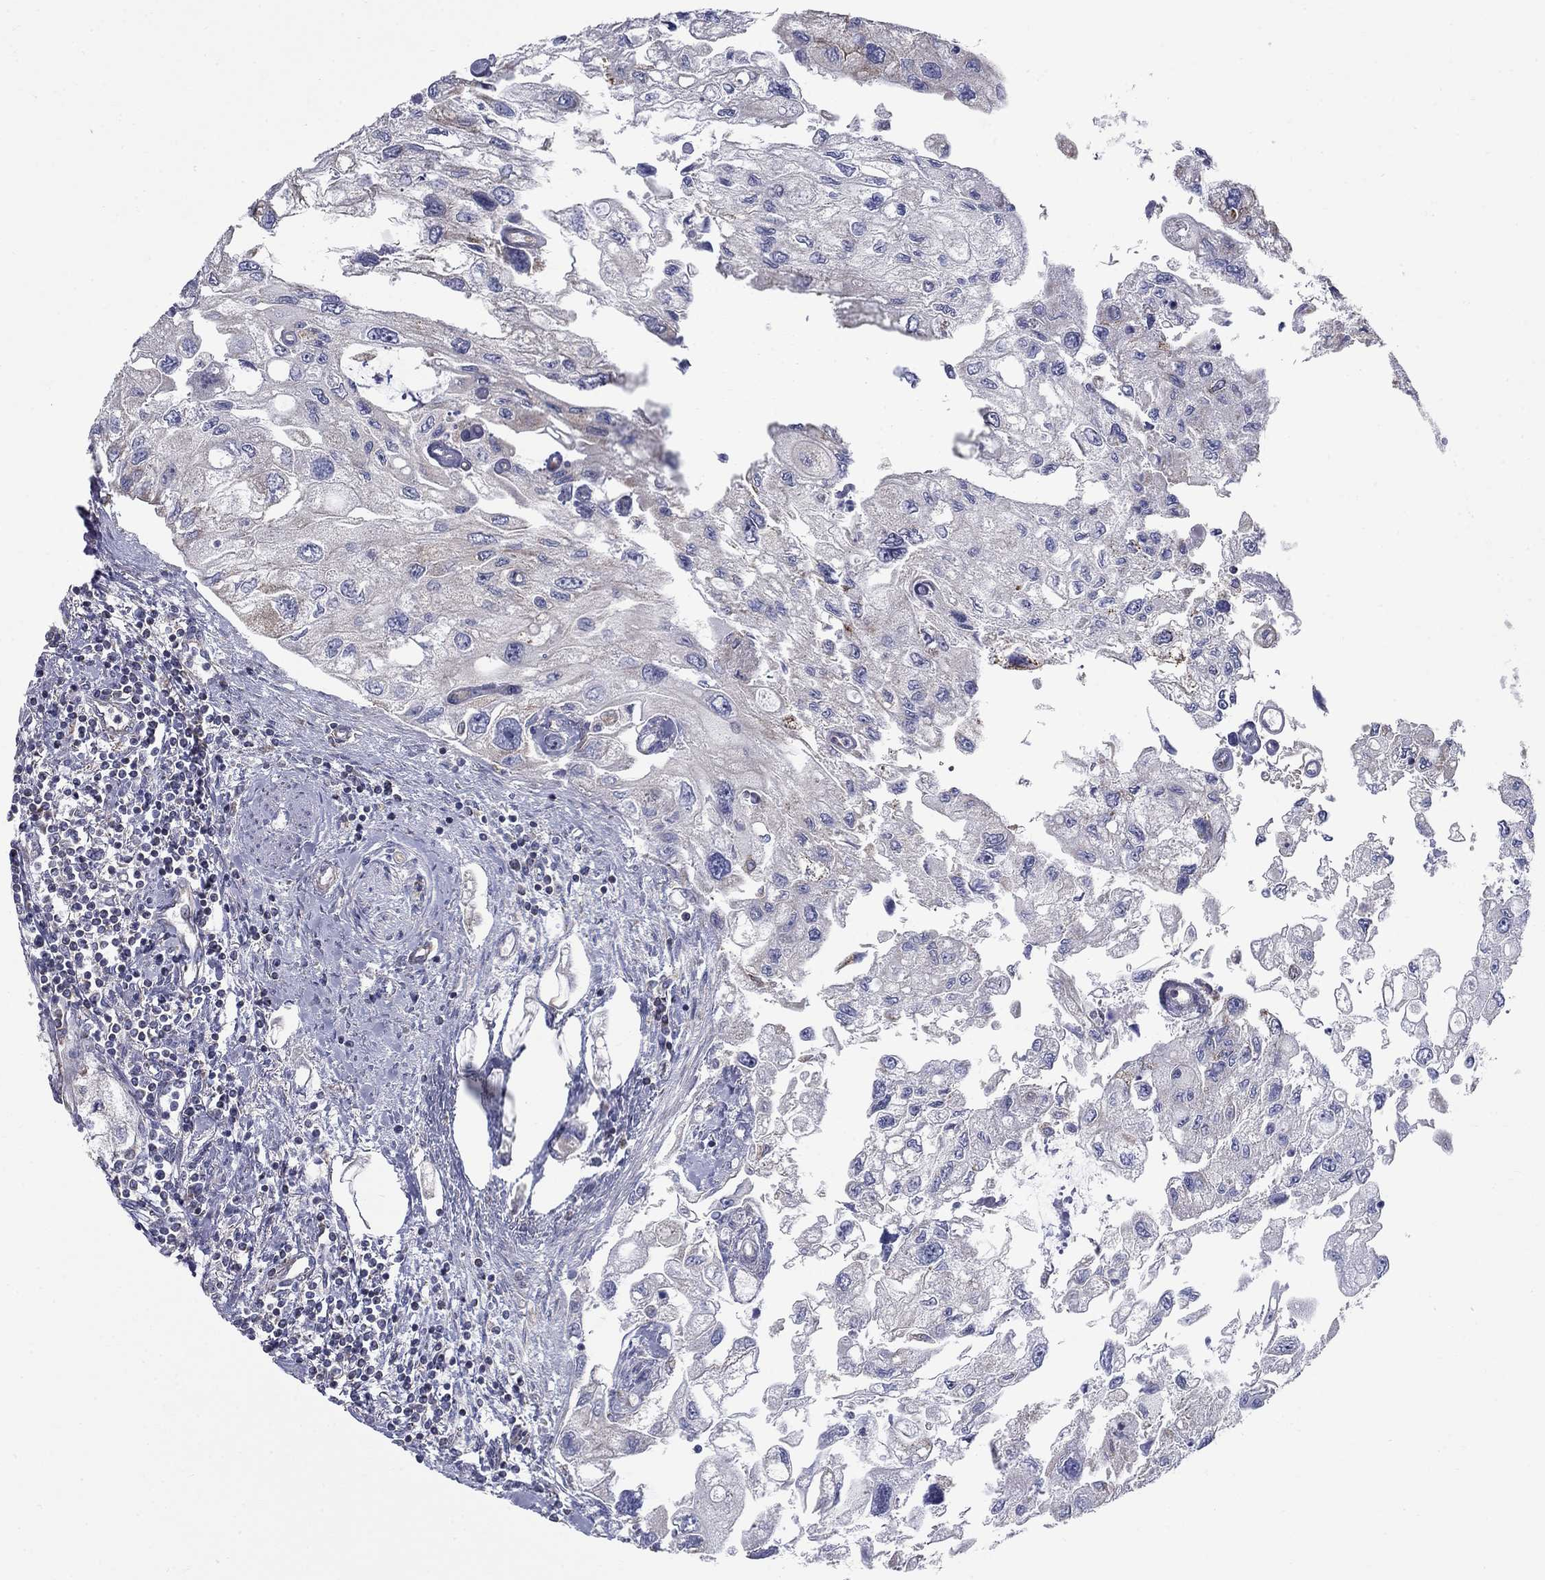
{"staining": {"intensity": "negative", "quantity": "none", "location": "none"}, "tissue": "urothelial cancer", "cell_type": "Tumor cells", "image_type": "cancer", "snomed": [{"axis": "morphology", "description": "Urothelial carcinoma, High grade"}, {"axis": "topography", "description": "Urinary bladder"}], "caption": "The photomicrograph reveals no significant positivity in tumor cells of high-grade urothelial carcinoma.", "gene": "NME5", "patient": {"sex": "male", "age": 59}}